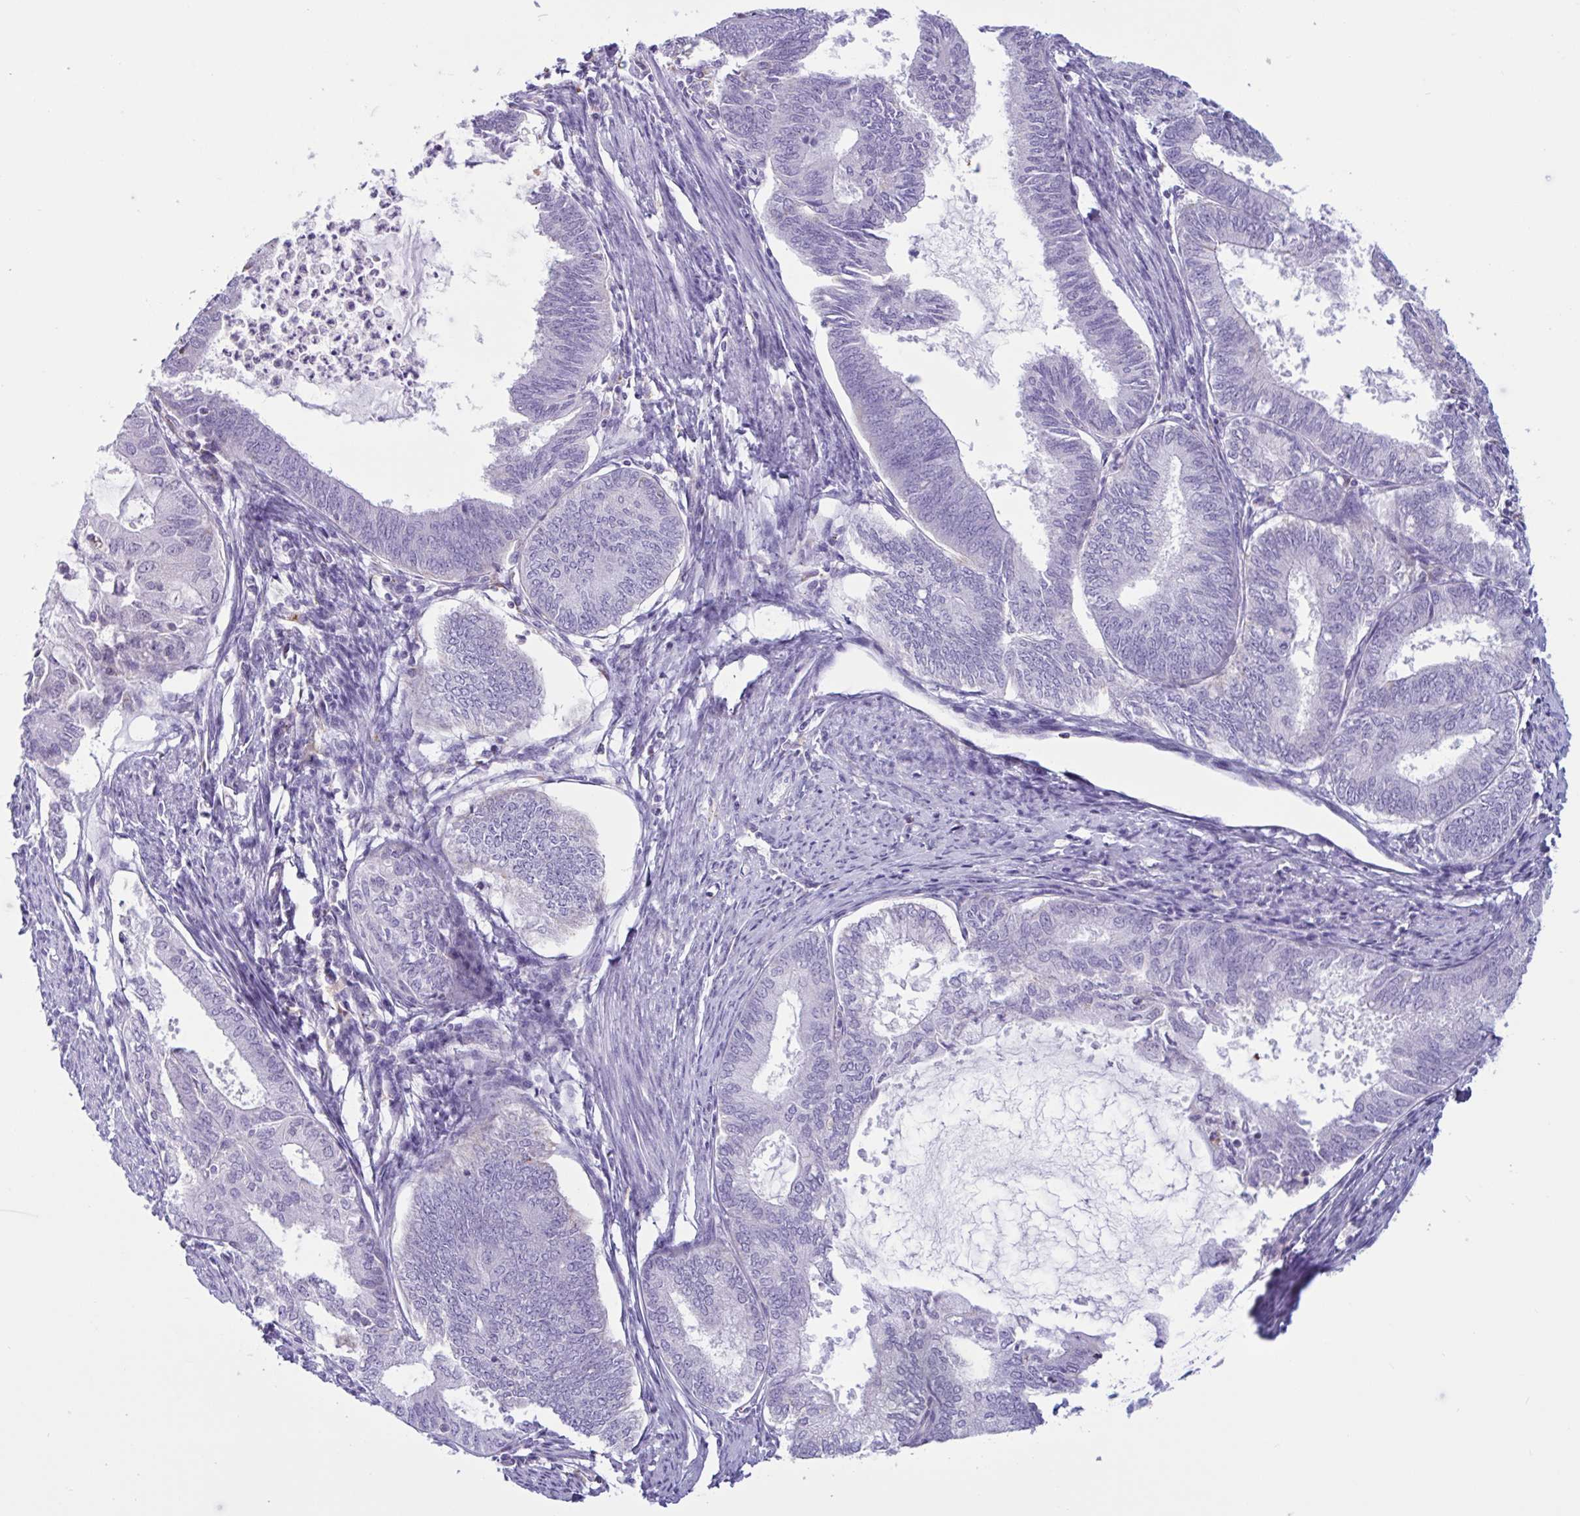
{"staining": {"intensity": "negative", "quantity": "none", "location": "none"}, "tissue": "endometrial cancer", "cell_type": "Tumor cells", "image_type": "cancer", "snomed": [{"axis": "morphology", "description": "Adenocarcinoma, NOS"}, {"axis": "topography", "description": "Endometrium"}], "caption": "This is an IHC micrograph of human endometrial cancer. There is no expression in tumor cells.", "gene": "XCL1", "patient": {"sex": "female", "age": 86}}